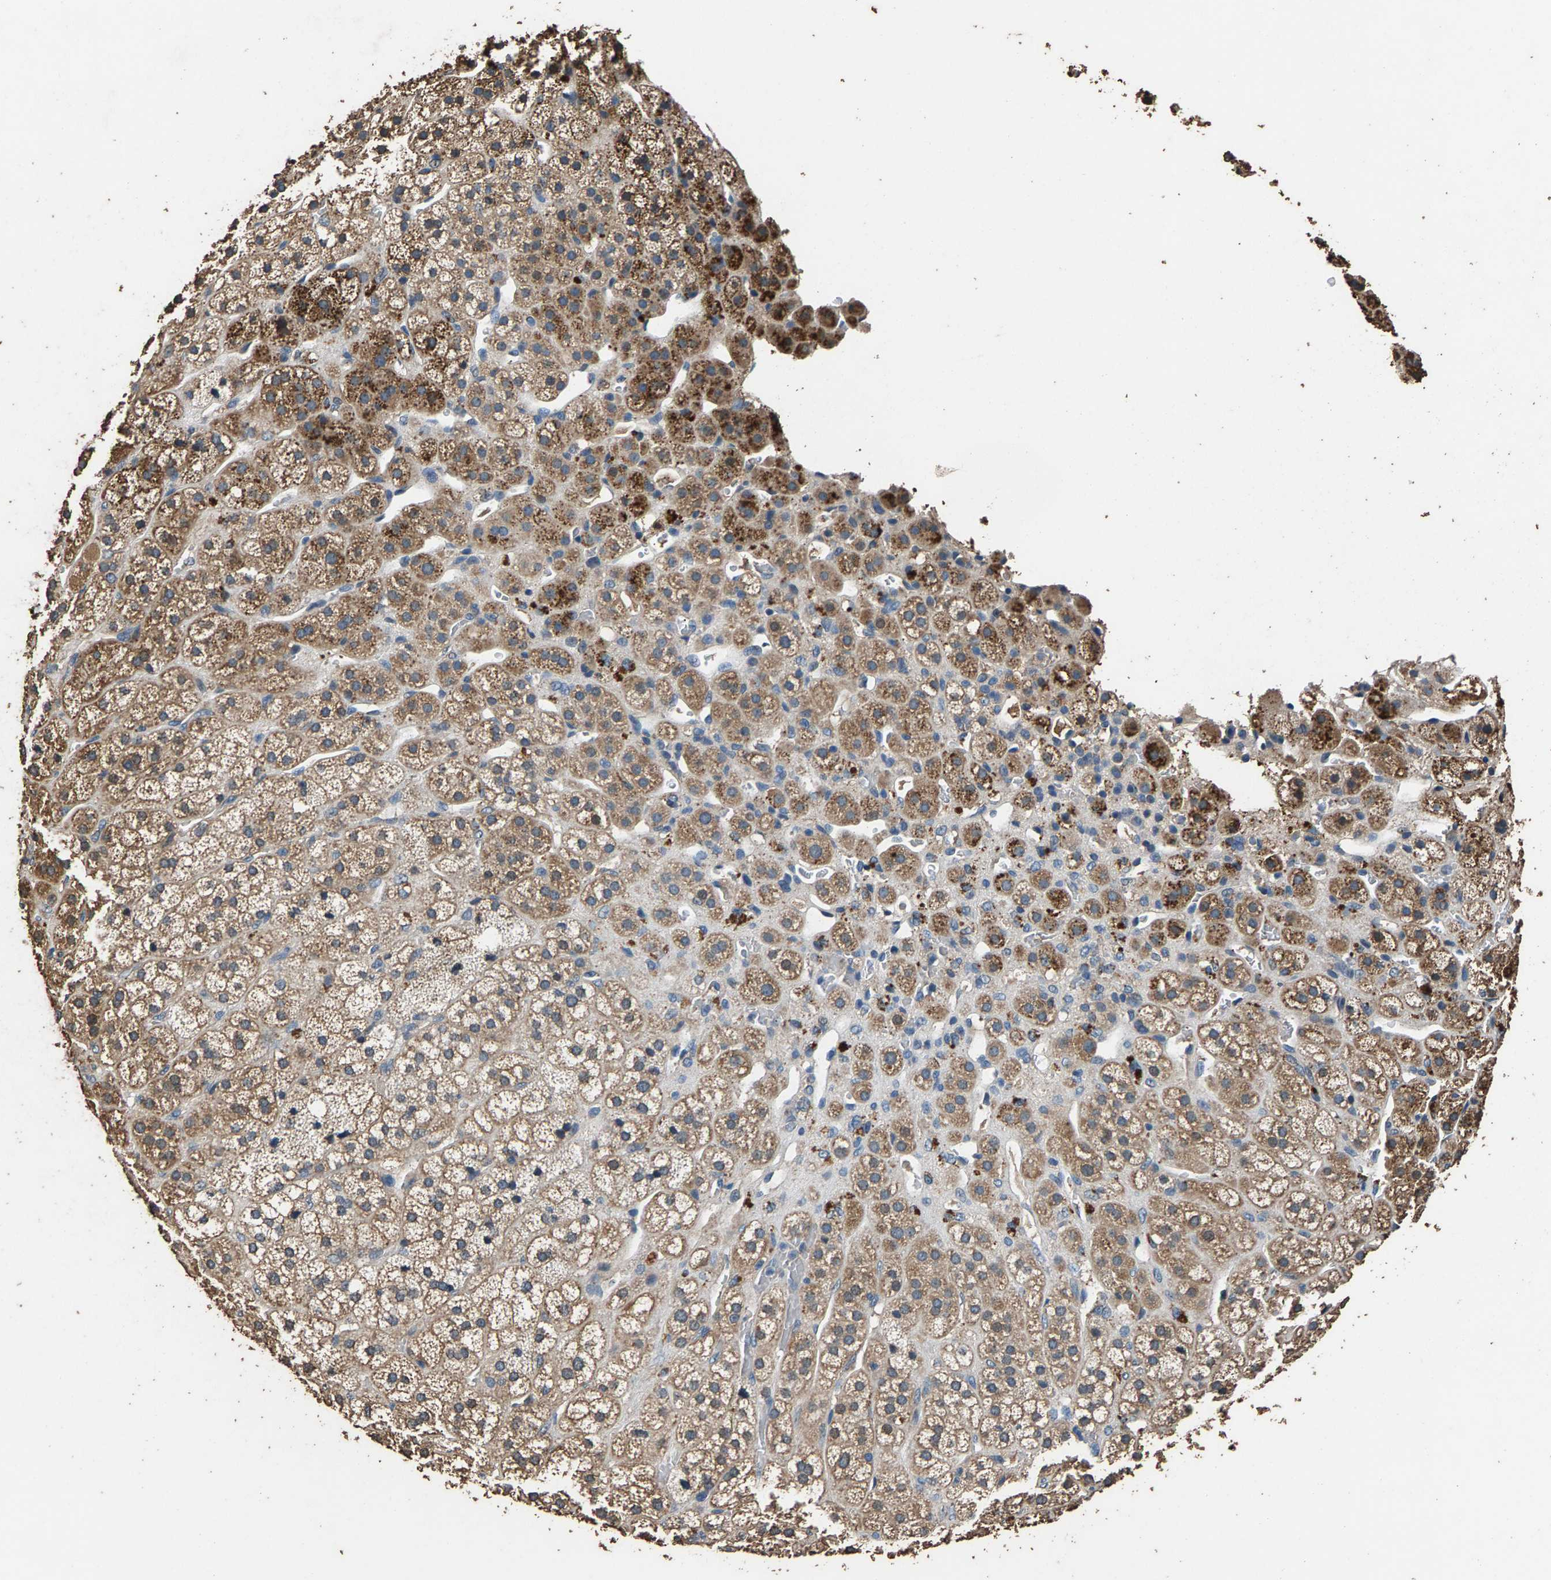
{"staining": {"intensity": "moderate", "quantity": ">75%", "location": "cytoplasmic/membranous"}, "tissue": "adrenal gland", "cell_type": "Glandular cells", "image_type": "normal", "snomed": [{"axis": "morphology", "description": "Normal tissue, NOS"}, {"axis": "topography", "description": "Adrenal gland"}], "caption": "Protein staining displays moderate cytoplasmic/membranous staining in about >75% of glandular cells in unremarkable adrenal gland.", "gene": "MRPL27", "patient": {"sex": "male", "age": 56}}